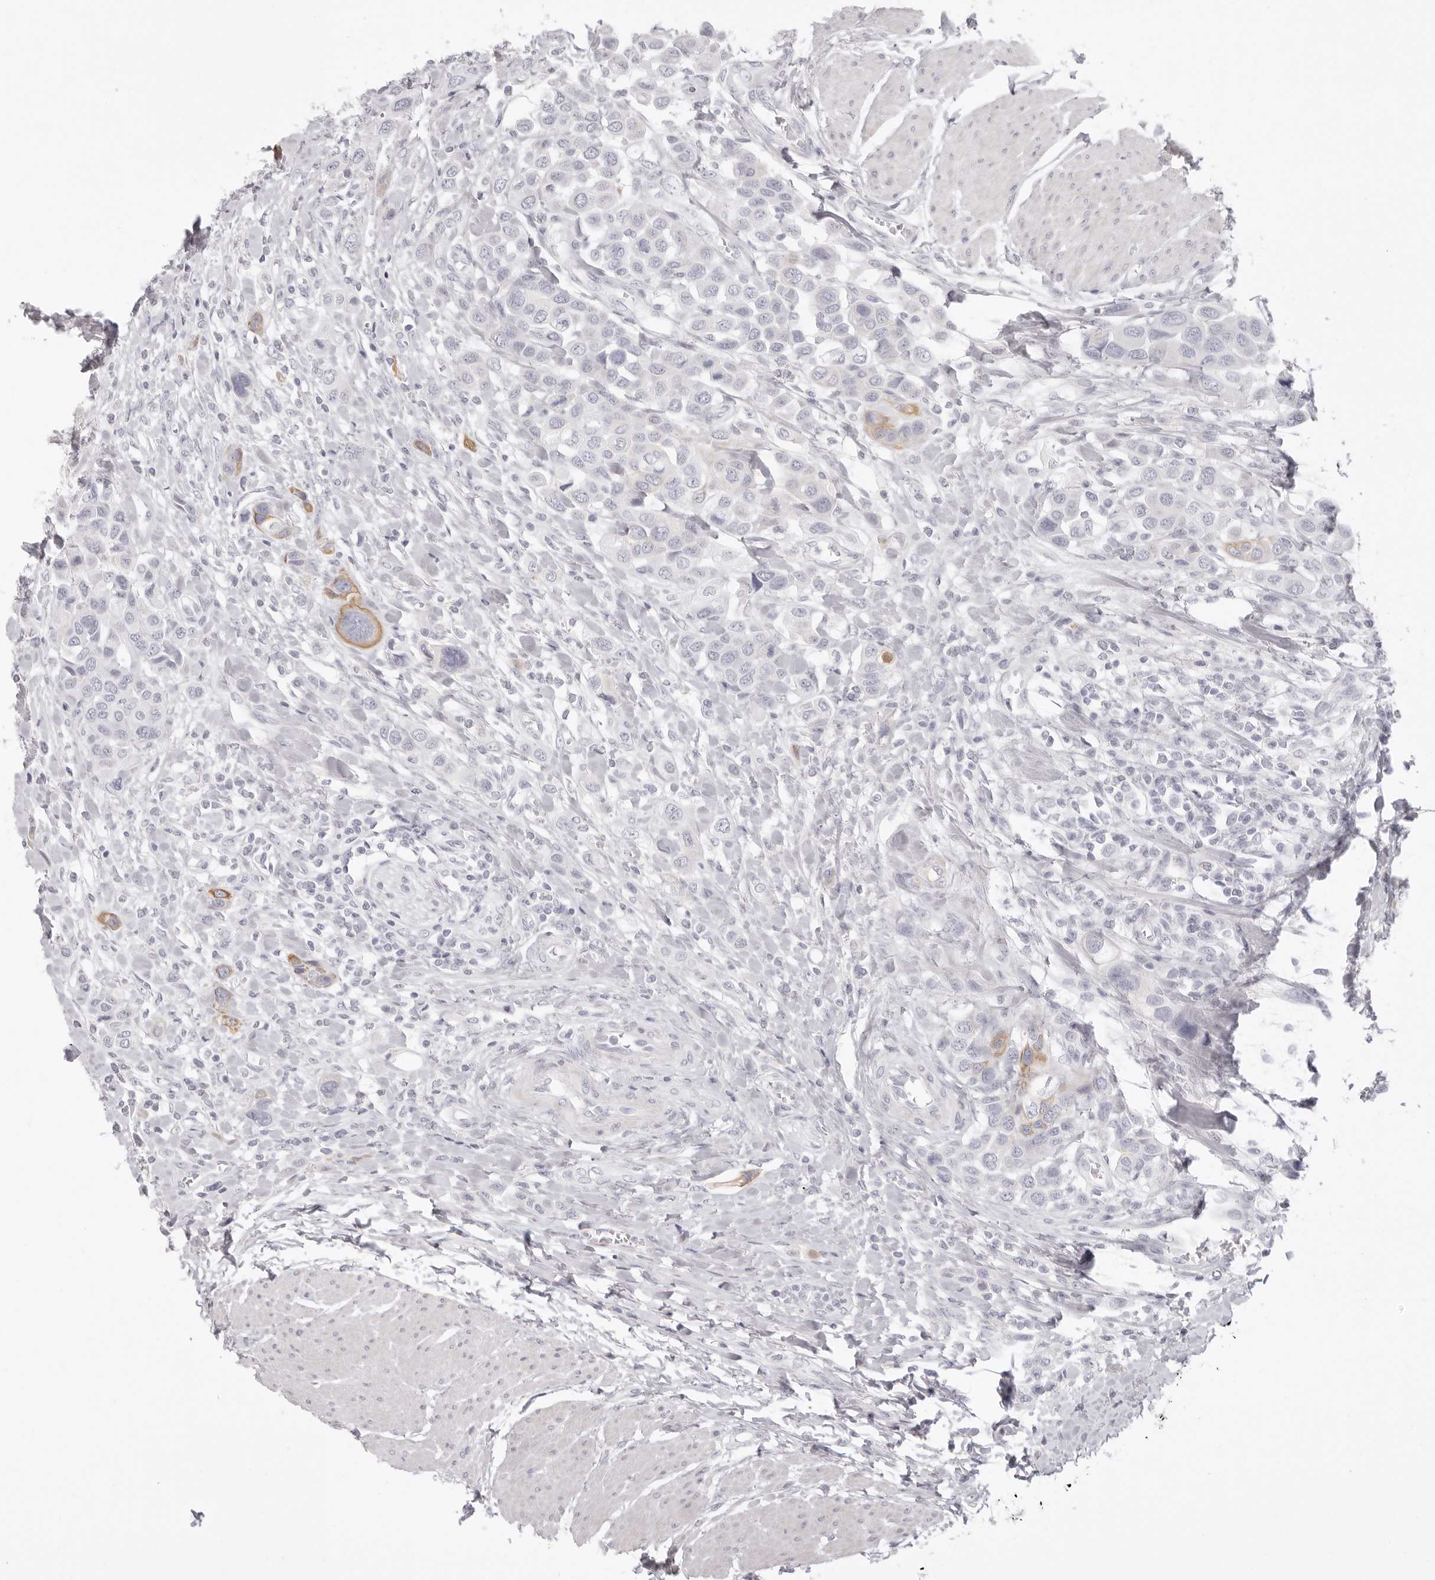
{"staining": {"intensity": "negative", "quantity": "none", "location": "none"}, "tissue": "urothelial cancer", "cell_type": "Tumor cells", "image_type": "cancer", "snomed": [{"axis": "morphology", "description": "Urothelial carcinoma, High grade"}, {"axis": "topography", "description": "Urinary bladder"}], "caption": "Urothelial cancer stained for a protein using IHC reveals no staining tumor cells.", "gene": "RXFP1", "patient": {"sex": "male", "age": 50}}